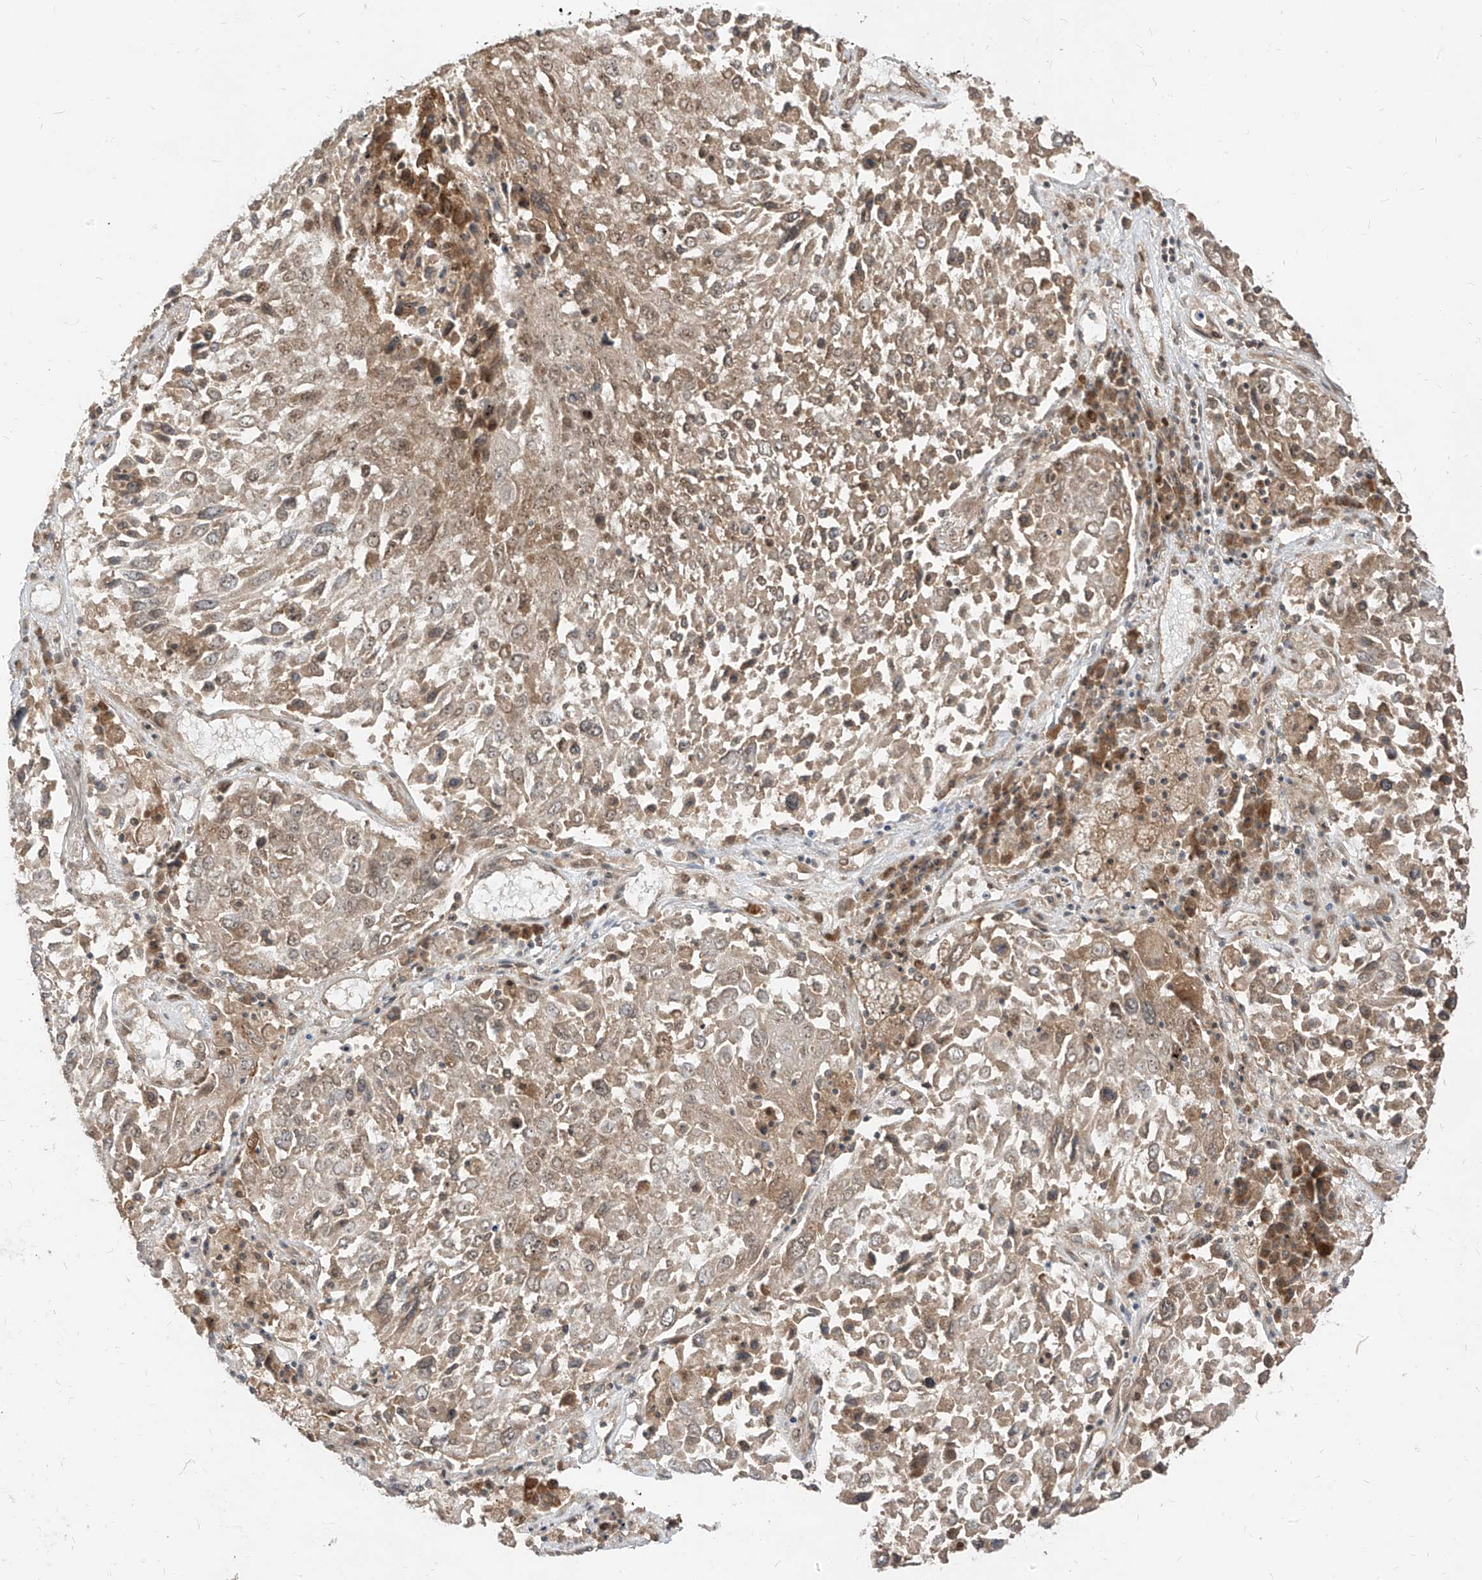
{"staining": {"intensity": "weak", "quantity": ">75%", "location": "cytoplasmic/membranous,nuclear"}, "tissue": "lung cancer", "cell_type": "Tumor cells", "image_type": "cancer", "snomed": [{"axis": "morphology", "description": "Squamous cell carcinoma, NOS"}, {"axis": "topography", "description": "Lung"}], "caption": "An image of lung cancer stained for a protein demonstrates weak cytoplasmic/membranous and nuclear brown staining in tumor cells. The staining is performed using DAB (3,3'-diaminobenzidine) brown chromogen to label protein expression. The nuclei are counter-stained blue using hematoxylin.", "gene": "LCOR", "patient": {"sex": "male", "age": 65}}